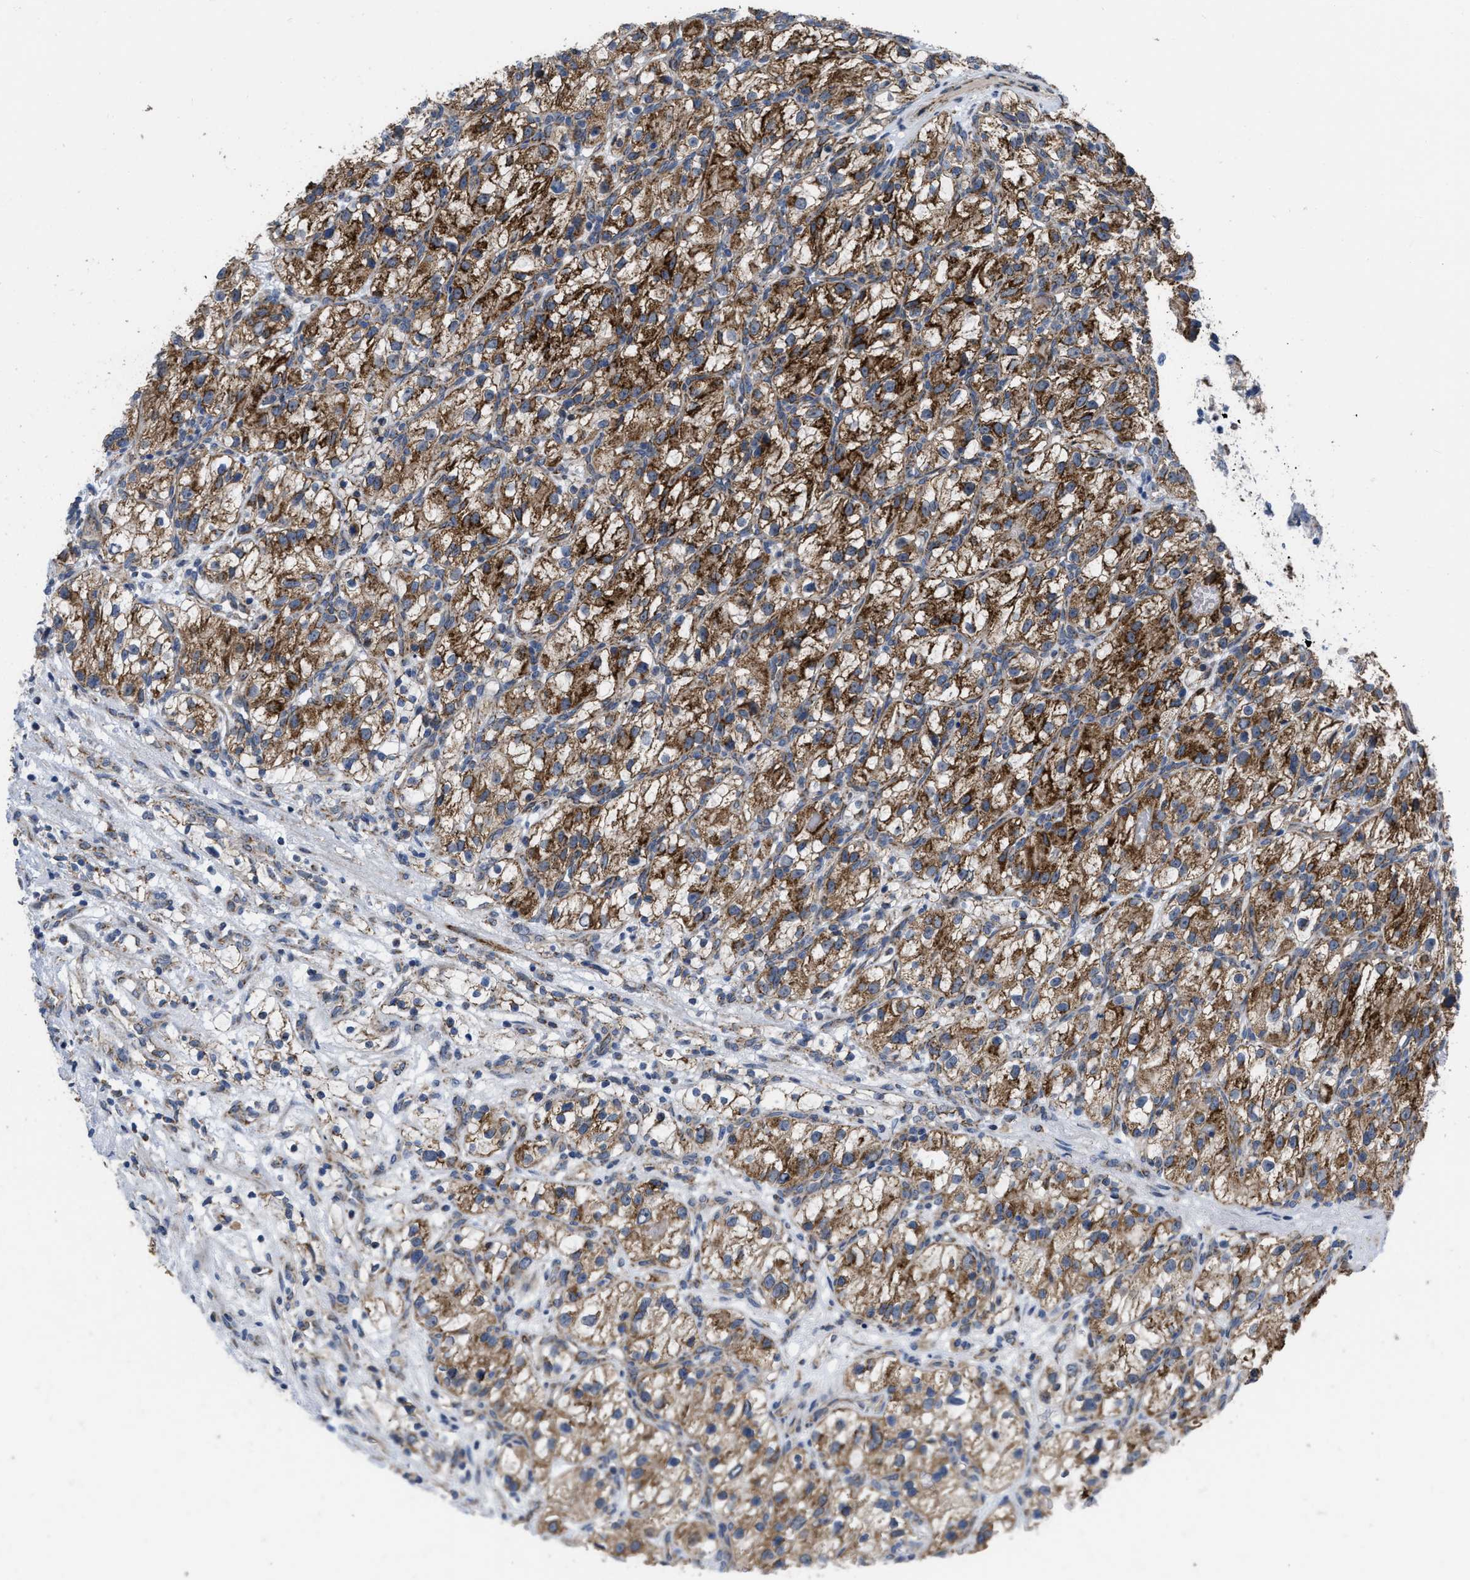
{"staining": {"intensity": "strong", "quantity": "25%-75%", "location": "cytoplasmic/membranous"}, "tissue": "renal cancer", "cell_type": "Tumor cells", "image_type": "cancer", "snomed": [{"axis": "morphology", "description": "Adenocarcinoma, NOS"}, {"axis": "topography", "description": "Kidney"}], "caption": "This is a histology image of immunohistochemistry staining of renal adenocarcinoma, which shows strong staining in the cytoplasmic/membranous of tumor cells.", "gene": "AKAP1", "patient": {"sex": "female", "age": 57}}